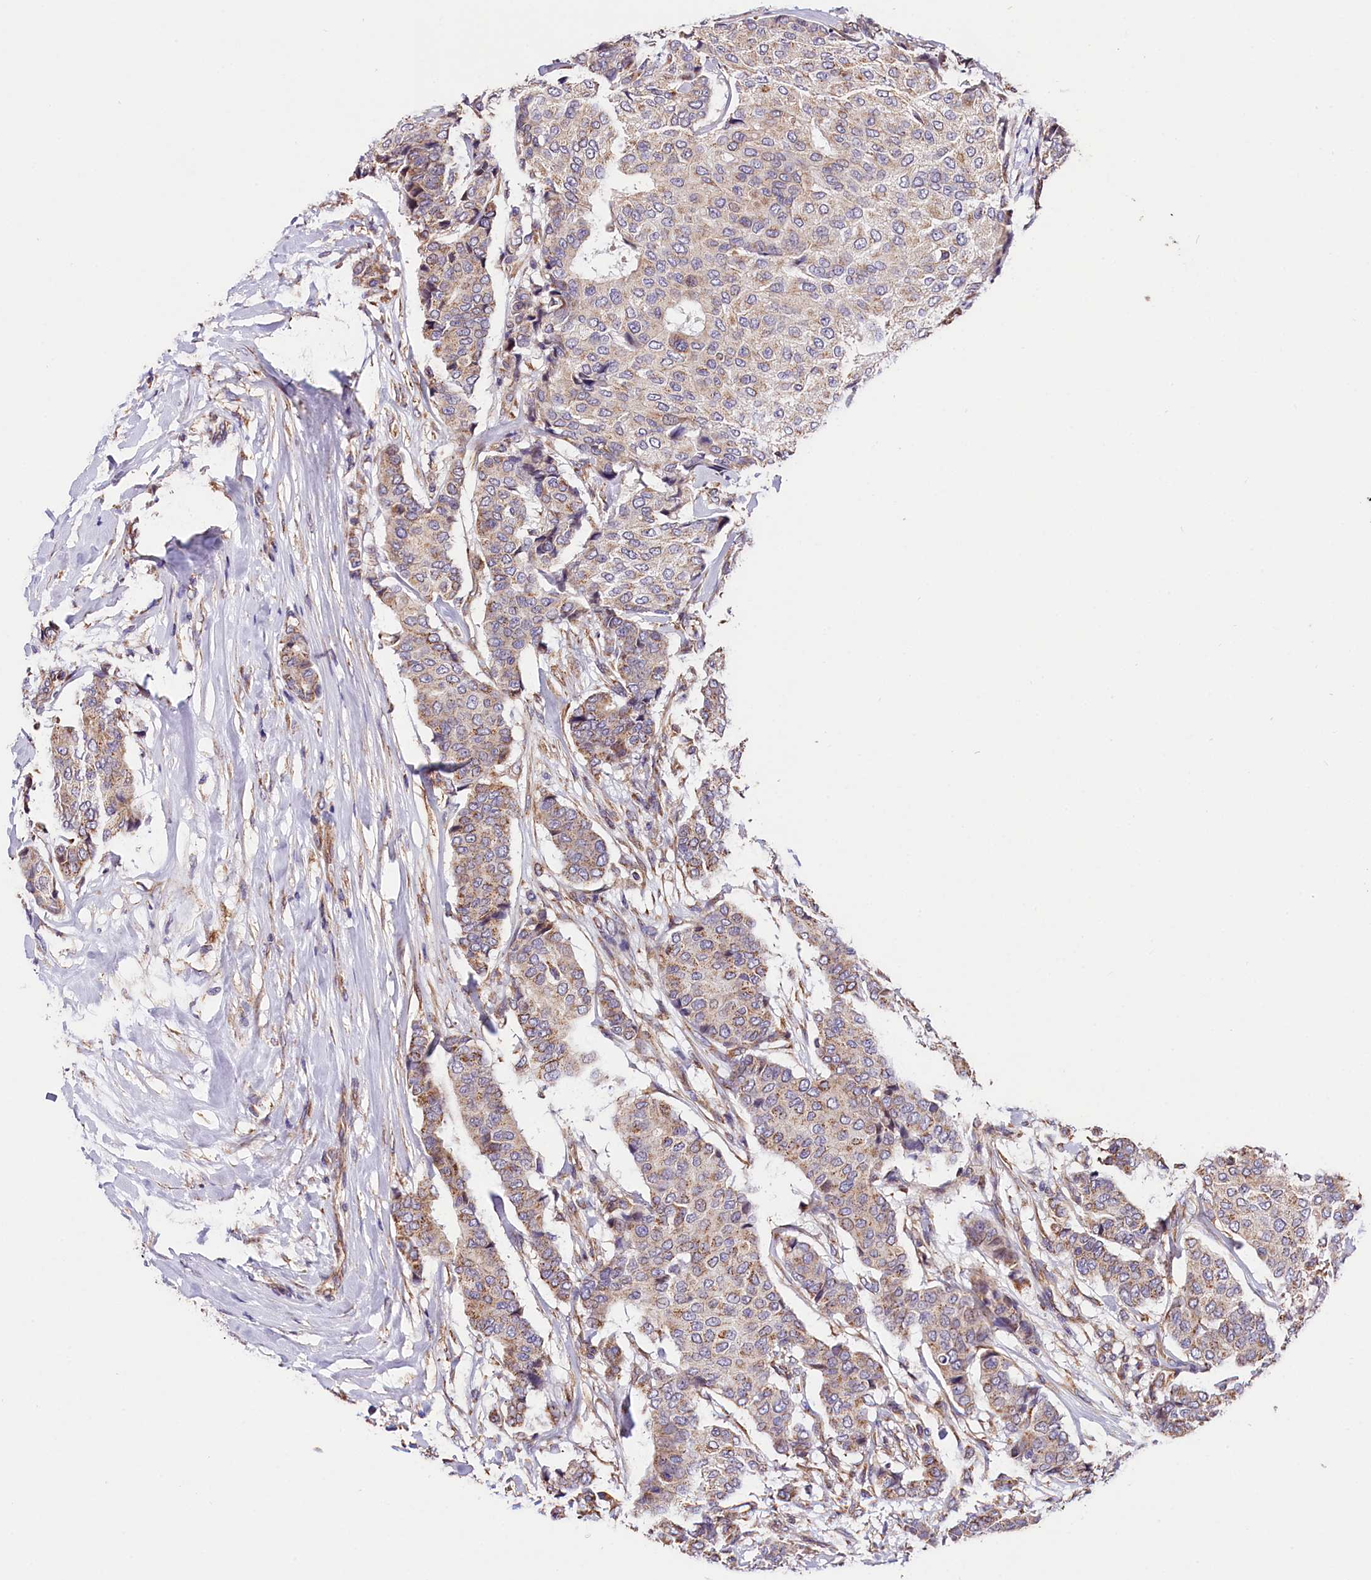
{"staining": {"intensity": "weak", "quantity": ">75%", "location": "cytoplasmic/membranous"}, "tissue": "breast cancer", "cell_type": "Tumor cells", "image_type": "cancer", "snomed": [{"axis": "morphology", "description": "Duct carcinoma"}, {"axis": "topography", "description": "Breast"}], "caption": "Intraductal carcinoma (breast) stained with immunohistochemistry shows weak cytoplasmic/membranous positivity in about >75% of tumor cells. The staining was performed using DAB (3,3'-diaminobenzidine) to visualize the protein expression in brown, while the nuclei were stained in blue with hematoxylin (Magnification: 20x).", "gene": "ACAA2", "patient": {"sex": "female", "age": 75}}